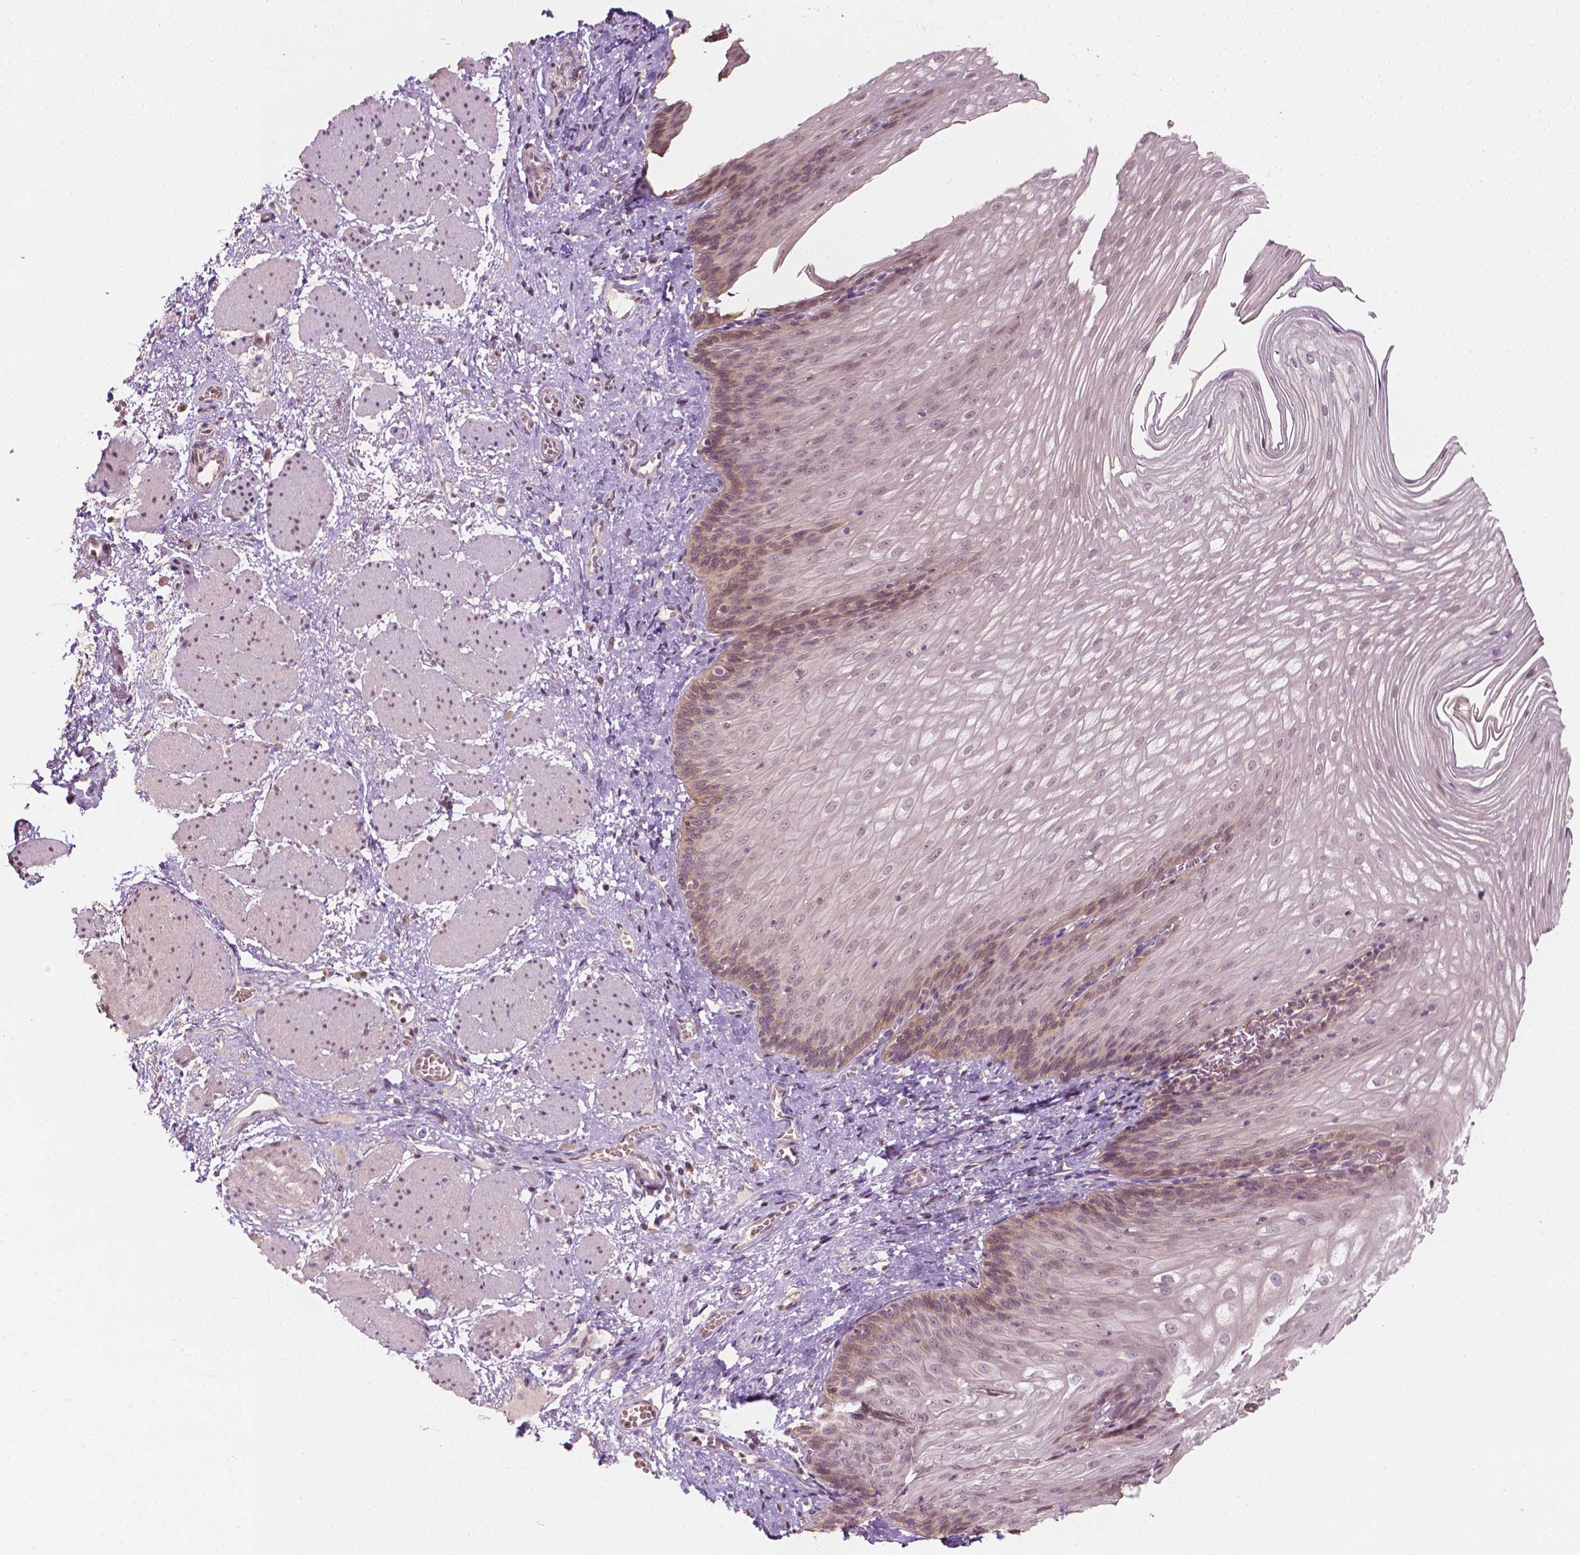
{"staining": {"intensity": "moderate", "quantity": "<25%", "location": "cytoplasmic/membranous"}, "tissue": "esophagus", "cell_type": "Squamous epithelial cells", "image_type": "normal", "snomed": [{"axis": "morphology", "description": "Normal tissue, NOS"}, {"axis": "topography", "description": "Esophagus"}], "caption": "Brown immunohistochemical staining in benign human esophagus exhibits moderate cytoplasmic/membranous staining in about <25% of squamous epithelial cells.", "gene": "NOS1AP", "patient": {"sex": "male", "age": 62}}